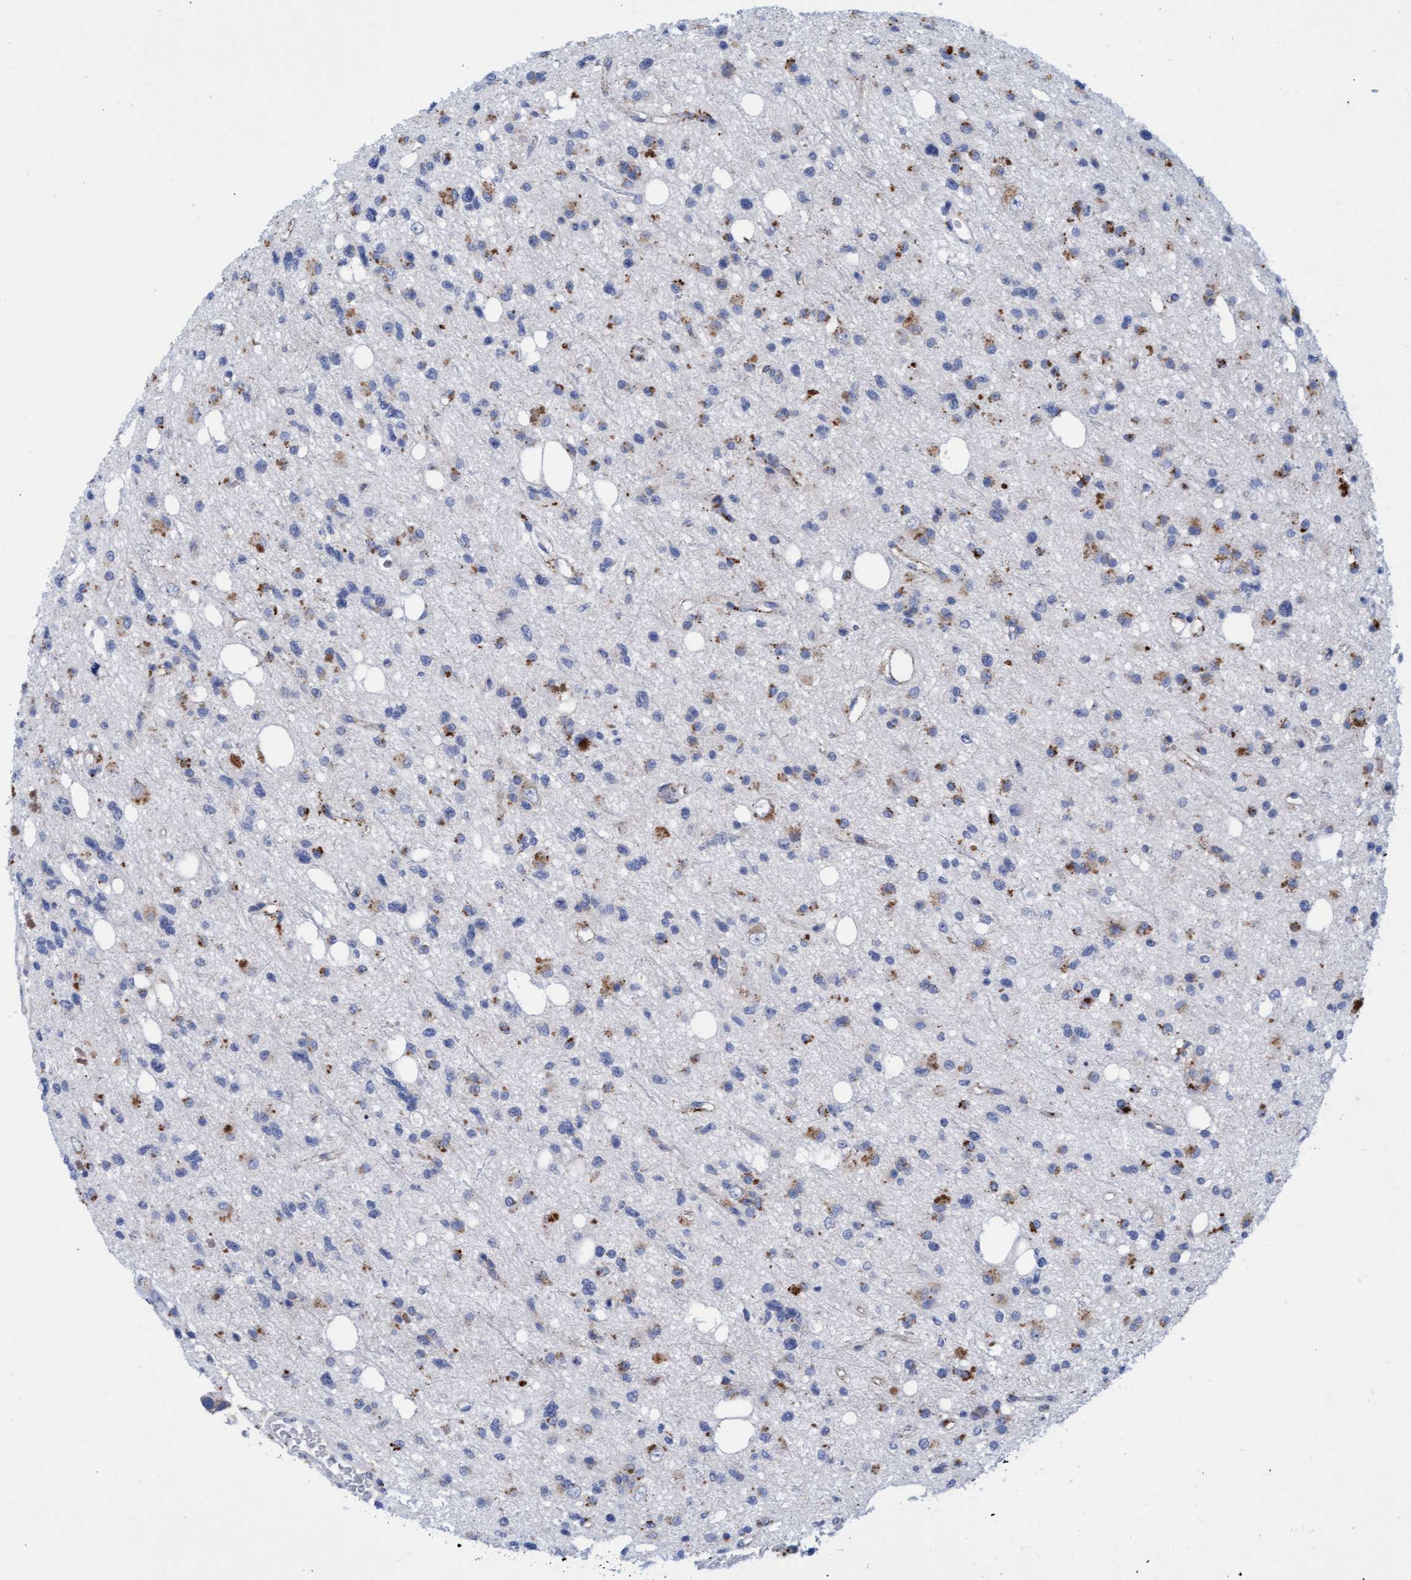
{"staining": {"intensity": "moderate", "quantity": "25%-75%", "location": "cytoplasmic/membranous"}, "tissue": "glioma", "cell_type": "Tumor cells", "image_type": "cancer", "snomed": [{"axis": "morphology", "description": "Glioma, malignant, High grade"}, {"axis": "topography", "description": "Brain"}], "caption": "Glioma was stained to show a protein in brown. There is medium levels of moderate cytoplasmic/membranous expression in approximately 25%-75% of tumor cells.", "gene": "SGSH", "patient": {"sex": "female", "age": 62}}